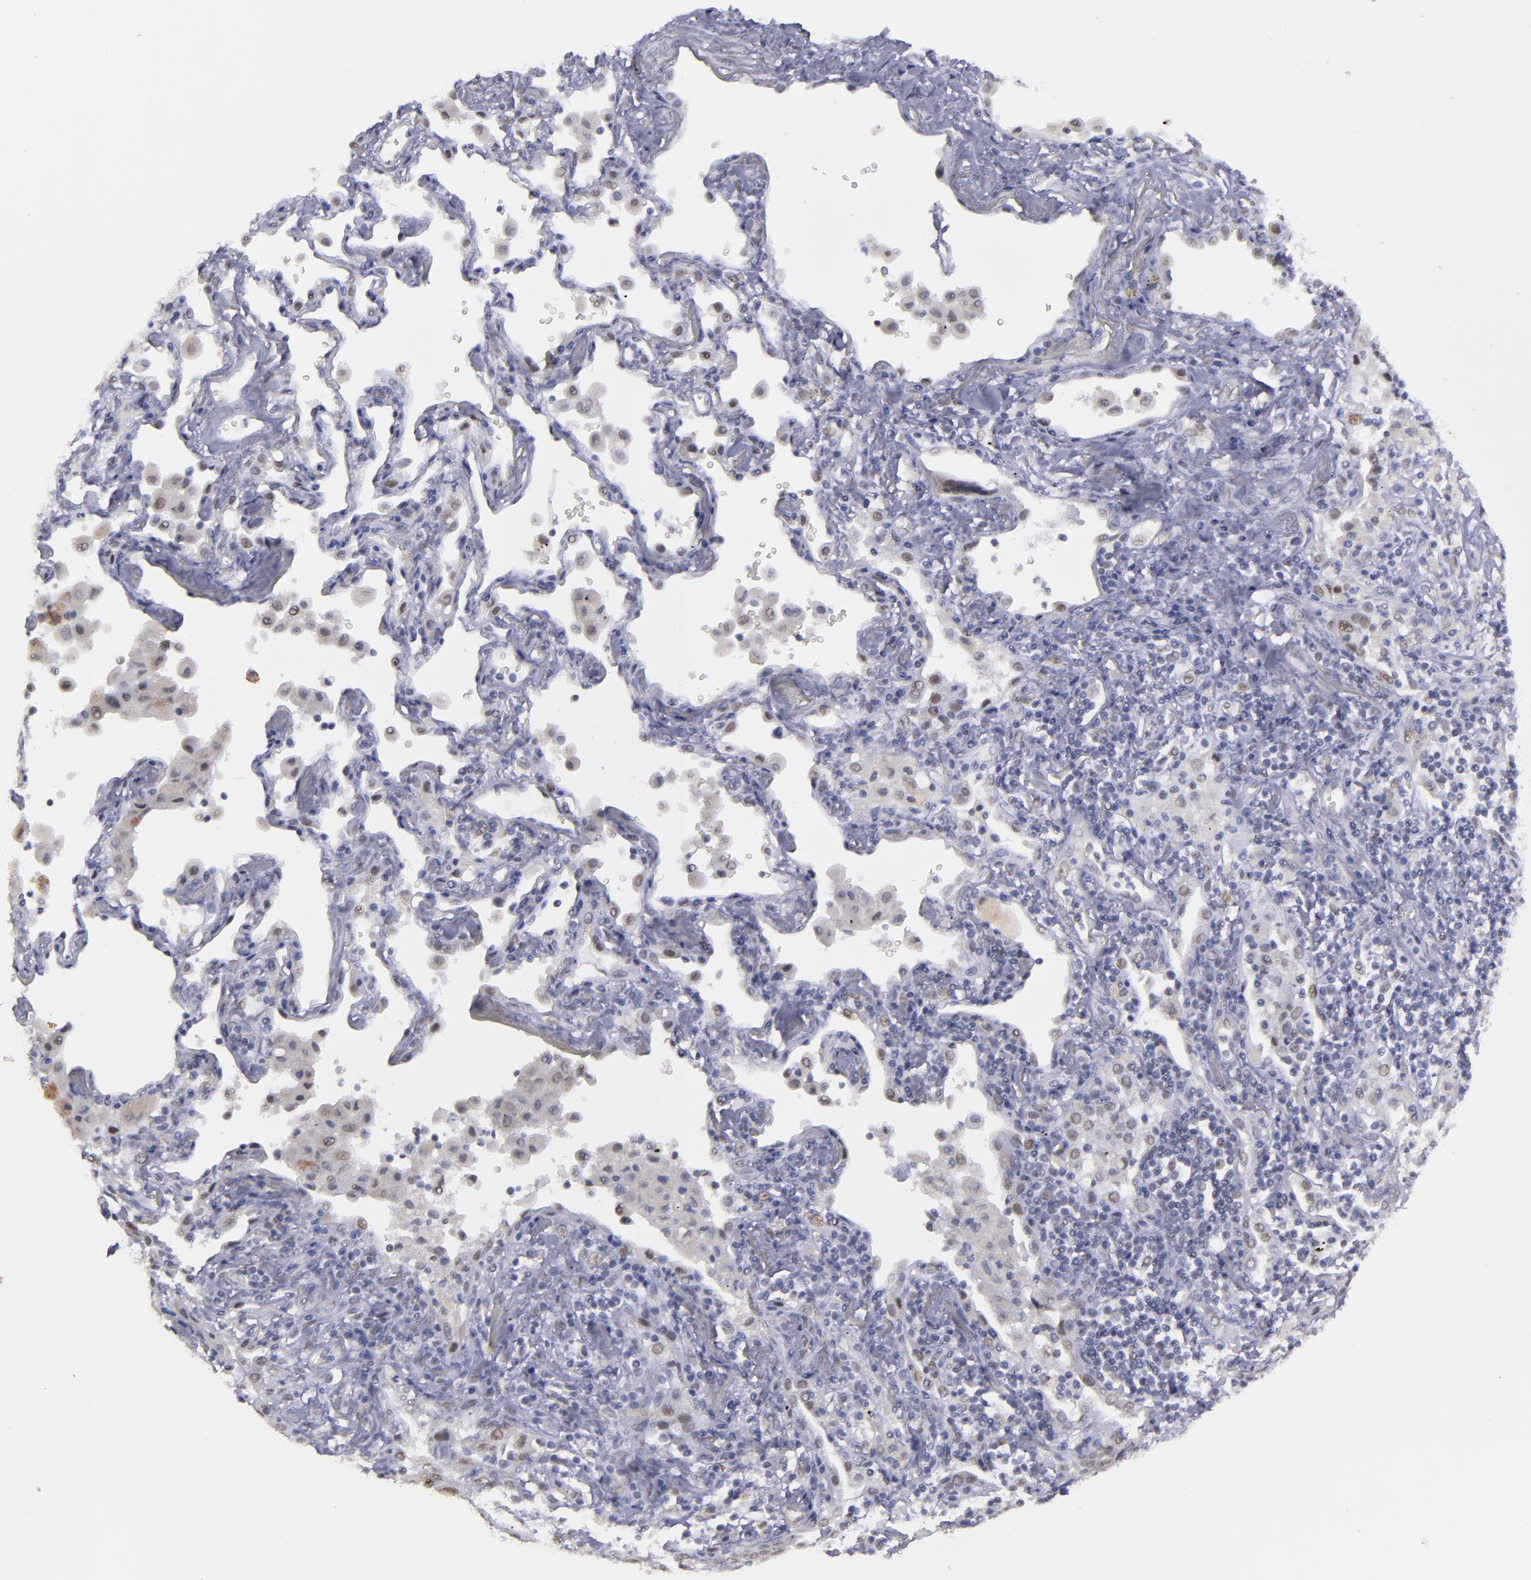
{"staining": {"intensity": "weak", "quantity": "25%-75%", "location": "nuclear"}, "tissue": "lung cancer", "cell_type": "Tumor cells", "image_type": "cancer", "snomed": [{"axis": "morphology", "description": "Squamous cell carcinoma, NOS"}, {"axis": "topography", "description": "Lung"}], "caption": "IHC image of neoplastic tissue: lung cancer (squamous cell carcinoma) stained using IHC exhibits low levels of weak protein expression localized specifically in the nuclear of tumor cells, appearing as a nuclear brown color.", "gene": "OTUB2", "patient": {"sex": "female", "age": 67}}